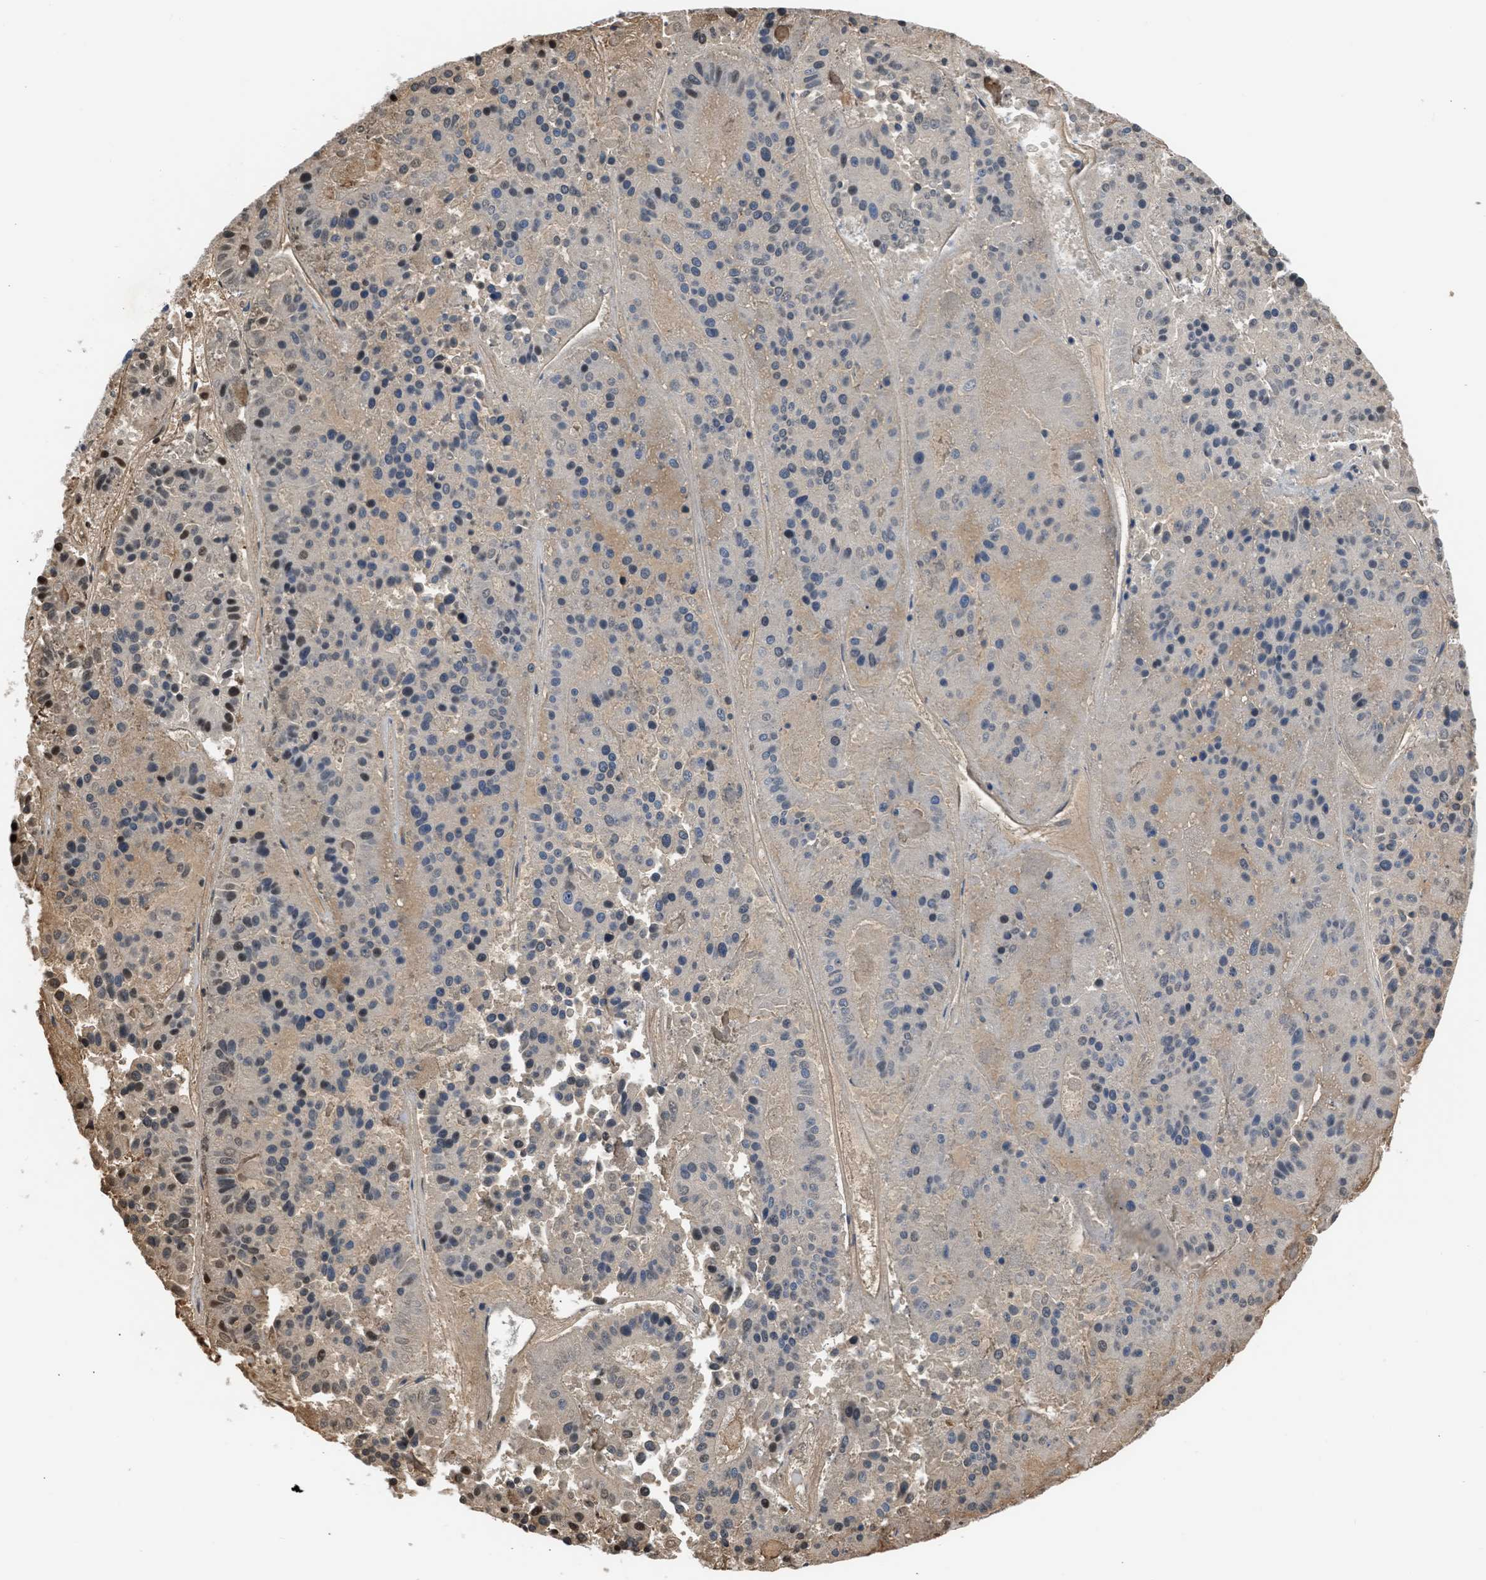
{"staining": {"intensity": "moderate", "quantity": "25%-75%", "location": "cytoplasmic/membranous,nuclear"}, "tissue": "pancreatic cancer", "cell_type": "Tumor cells", "image_type": "cancer", "snomed": [{"axis": "morphology", "description": "Adenocarcinoma, NOS"}, {"axis": "topography", "description": "Pancreas"}], "caption": "Immunohistochemistry (IHC) (DAB) staining of human adenocarcinoma (pancreatic) reveals moderate cytoplasmic/membranous and nuclear protein positivity in about 25%-75% of tumor cells. (IHC, brightfield microscopy, high magnification).", "gene": "MAS1L", "patient": {"sex": "male", "age": 50}}